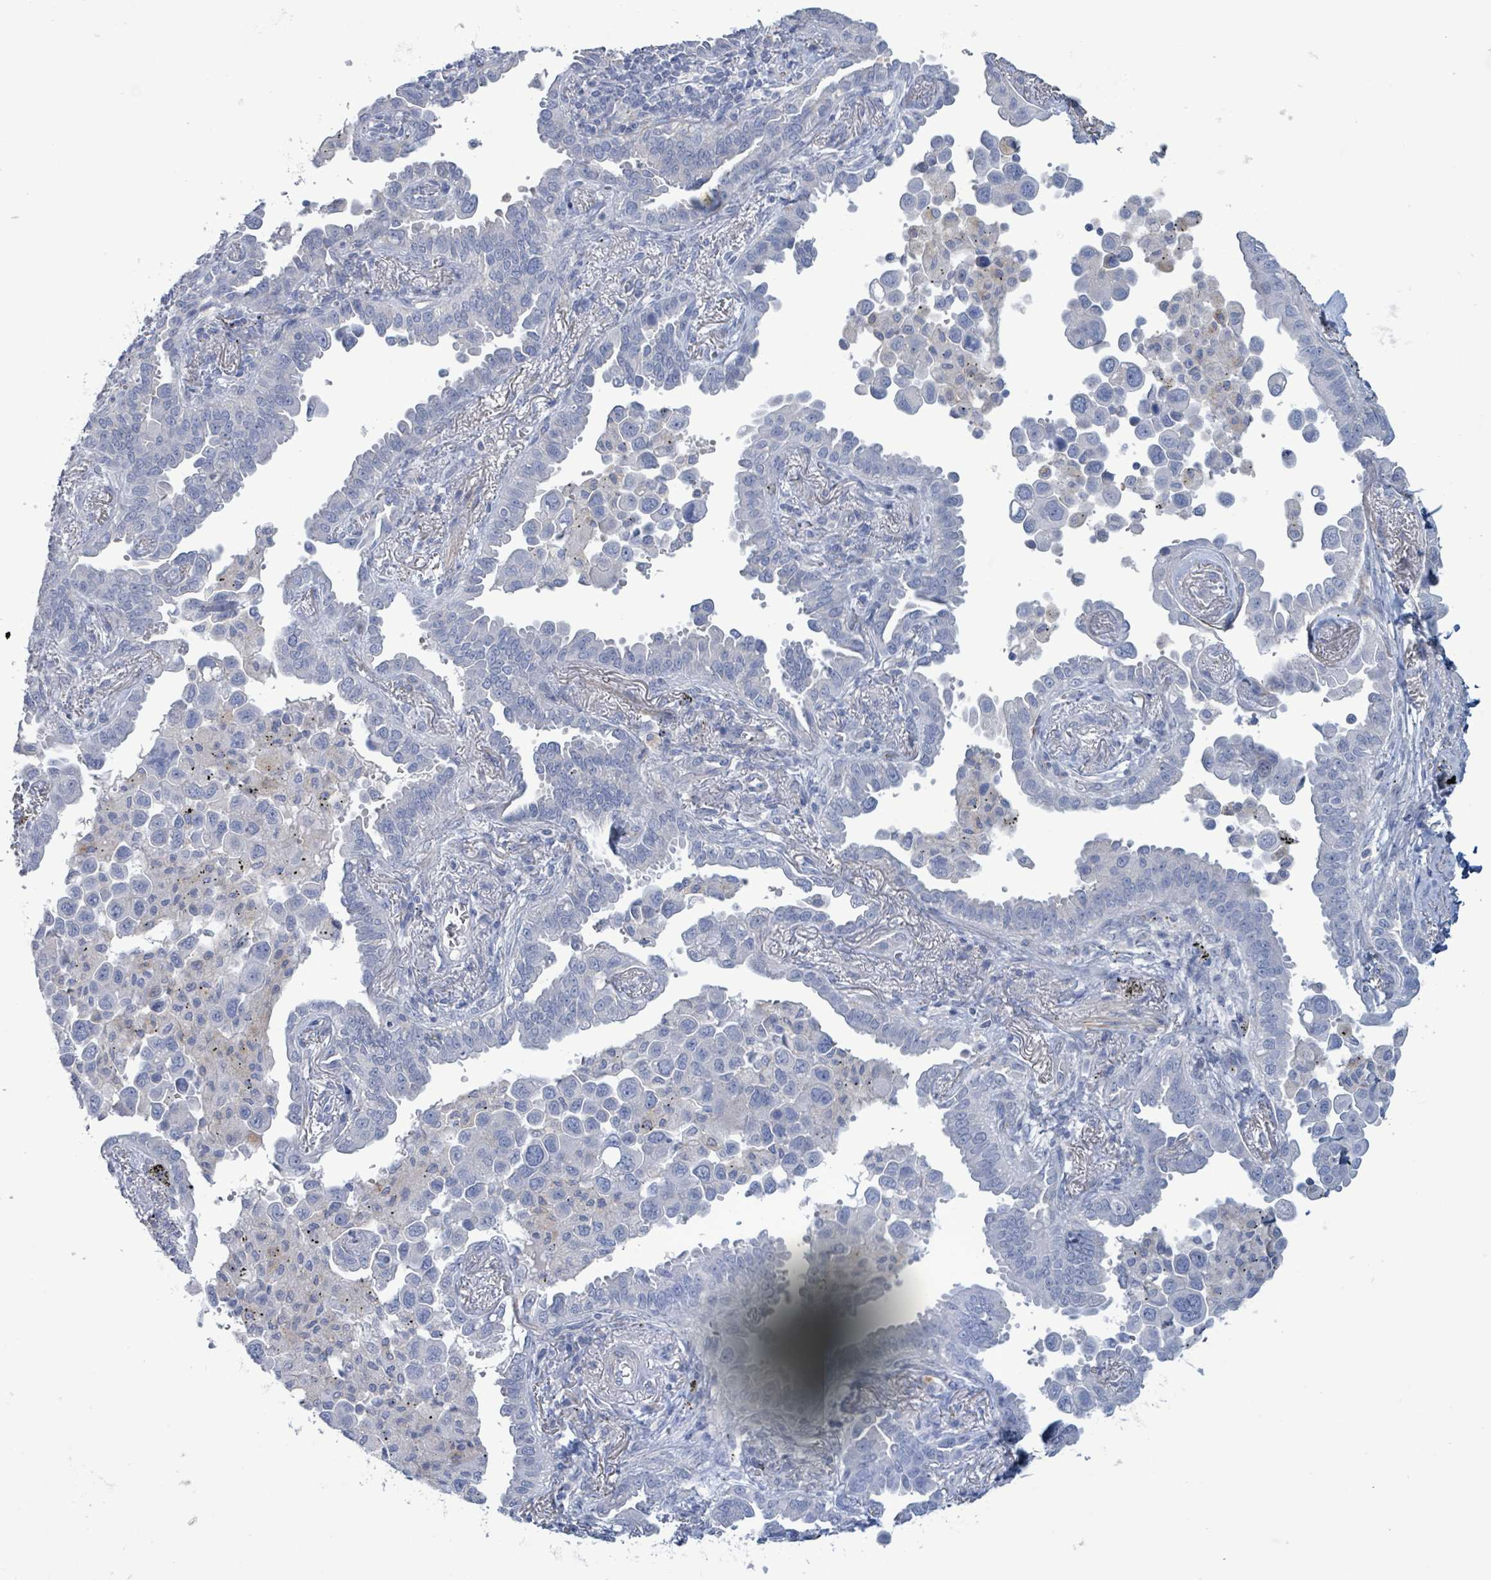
{"staining": {"intensity": "negative", "quantity": "none", "location": "none"}, "tissue": "lung cancer", "cell_type": "Tumor cells", "image_type": "cancer", "snomed": [{"axis": "morphology", "description": "Adenocarcinoma, NOS"}, {"axis": "topography", "description": "Lung"}], "caption": "Human lung cancer stained for a protein using immunohistochemistry shows no expression in tumor cells.", "gene": "PKLR", "patient": {"sex": "male", "age": 67}}